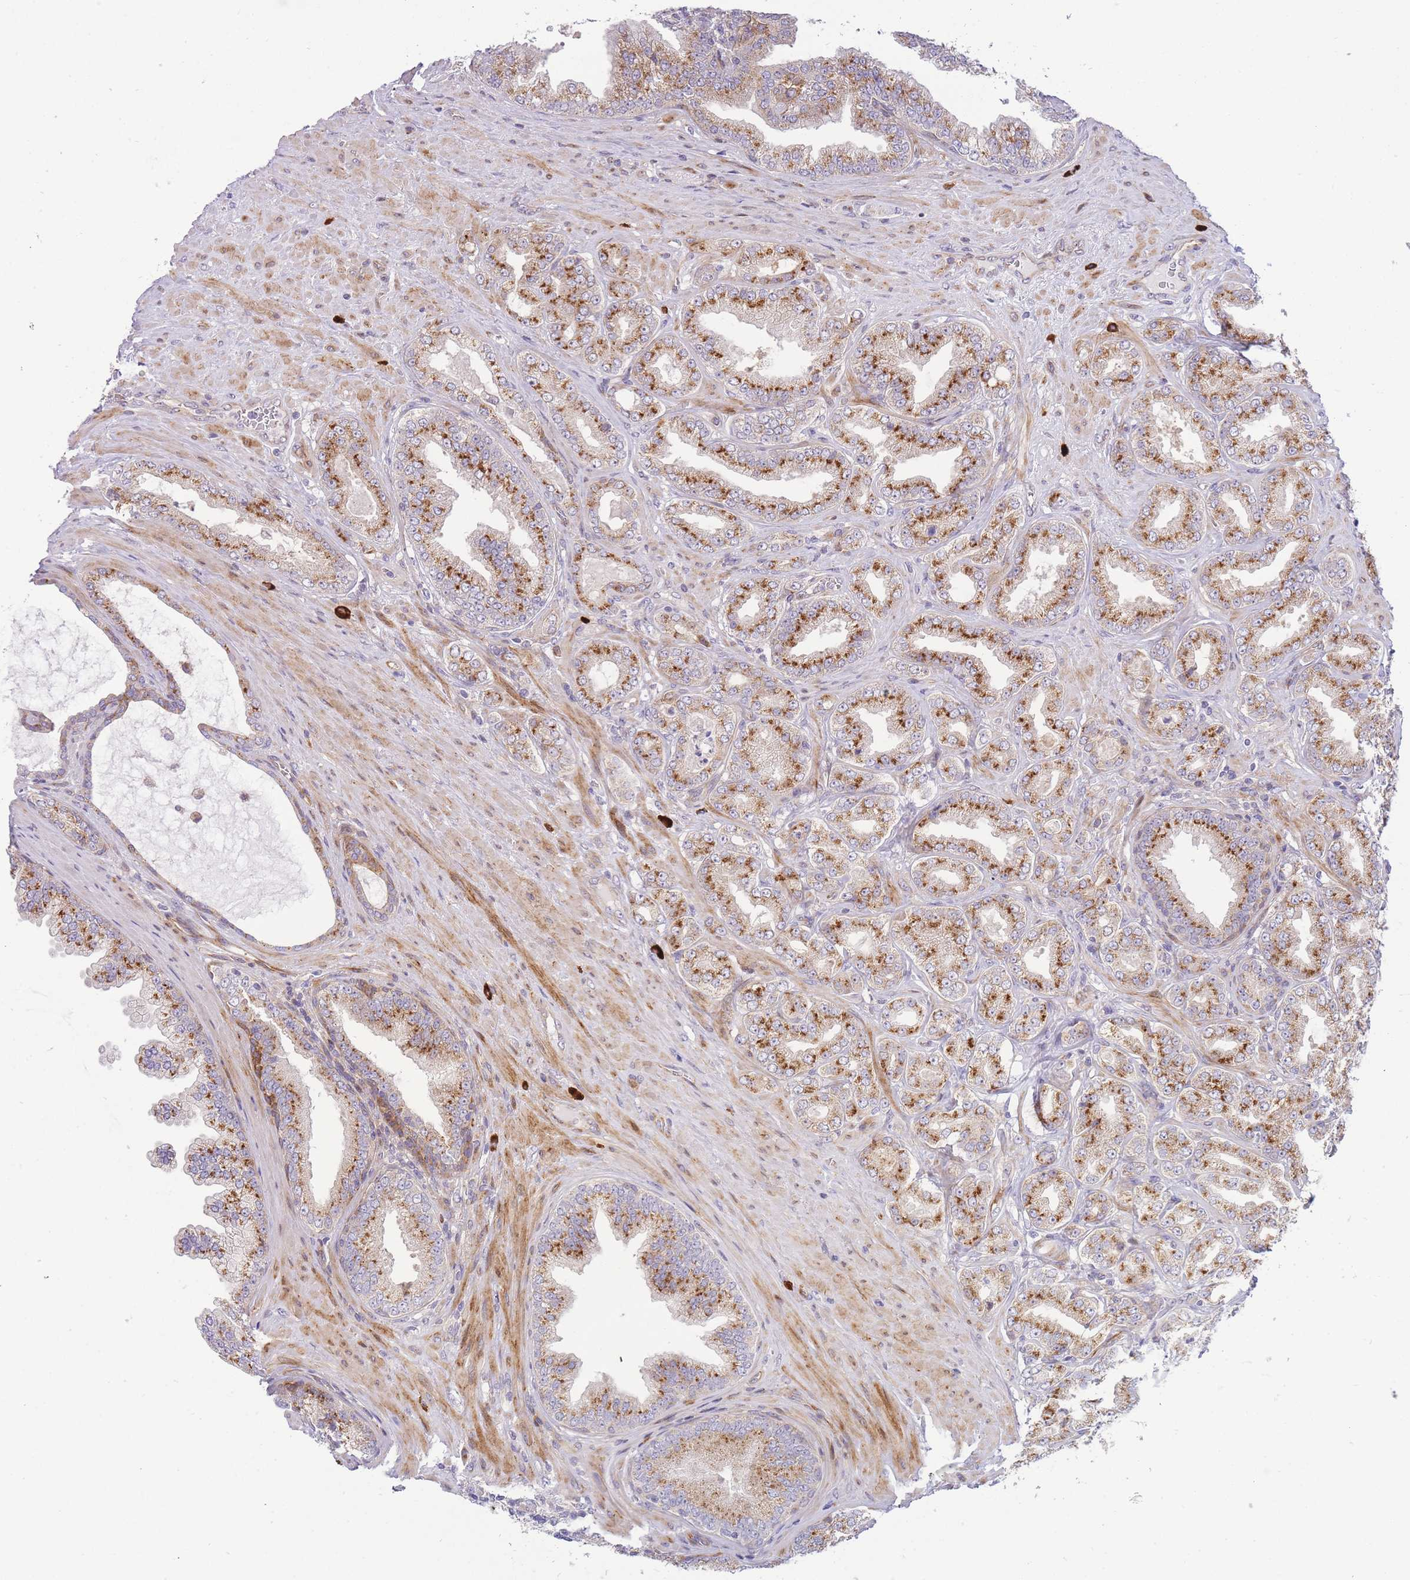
{"staining": {"intensity": "strong", "quantity": ">75%", "location": "cytoplasmic/membranous"}, "tissue": "prostate cancer", "cell_type": "Tumor cells", "image_type": "cancer", "snomed": [{"axis": "morphology", "description": "Adenocarcinoma, Low grade"}, {"axis": "topography", "description": "Prostate"}], "caption": "A photomicrograph showing strong cytoplasmic/membranous expression in about >75% of tumor cells in prostate low-grade adenocarcinoma, as visualized by brown immunohistochemical staining.", "gene": "ATP5MC2", "patient": {"sex": "male", "age": 63}}